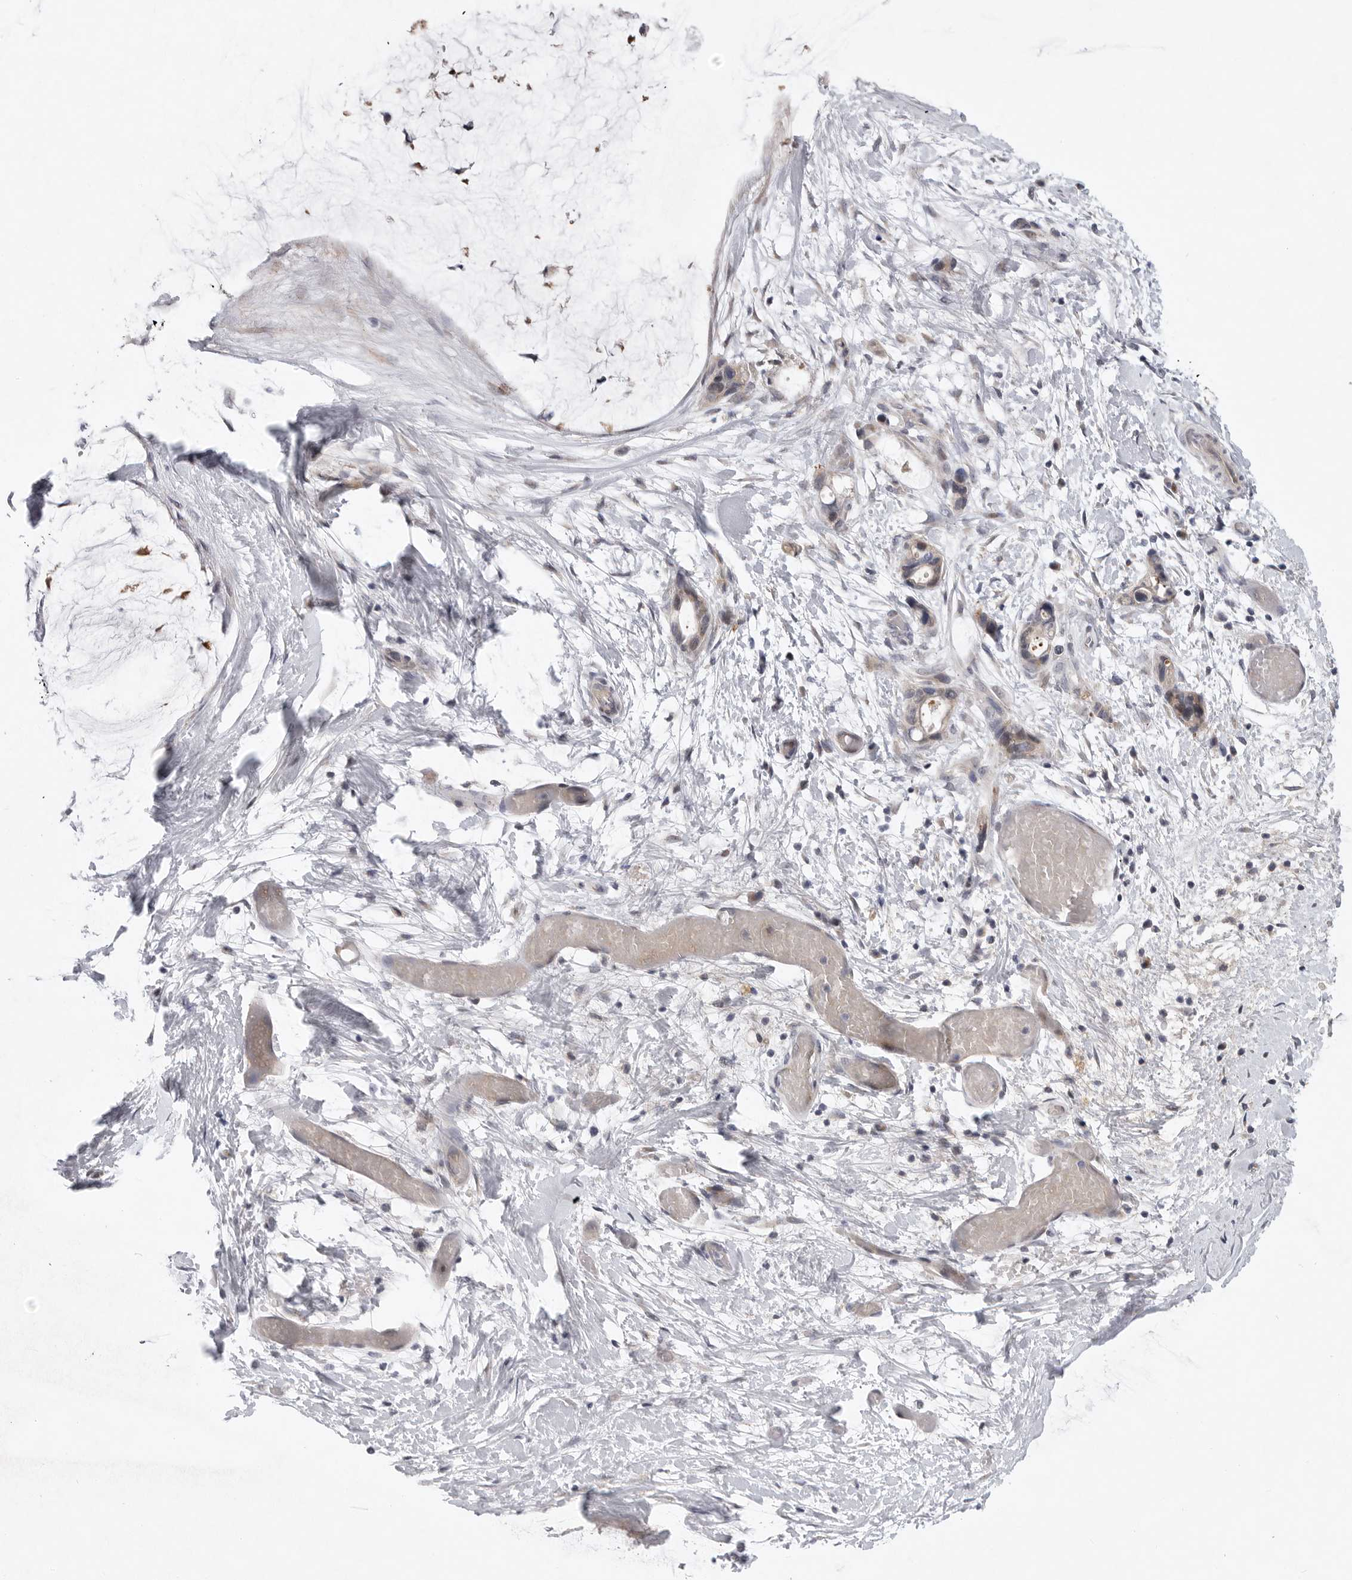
{"staining": {"intensity": "weak", "quantity": "<25%", "location": "cytoplasmic/membranous"}, "tissue": "ovarian cancer", "cell_type": "Tumor cells", "image_type": "cancer", "snomed": [{"axis": "morphology", "description": "Cystadenocarcinoma, mucinous, NOS"}, {"axis": "topography", "description": "Ovary"}], "caption": "There is no significant expression in tumor cells of mucinous cystadenocarcinoma (ovarian).", "gene": "FBXO43", "patient": {"sex": "female", "age": 39}}